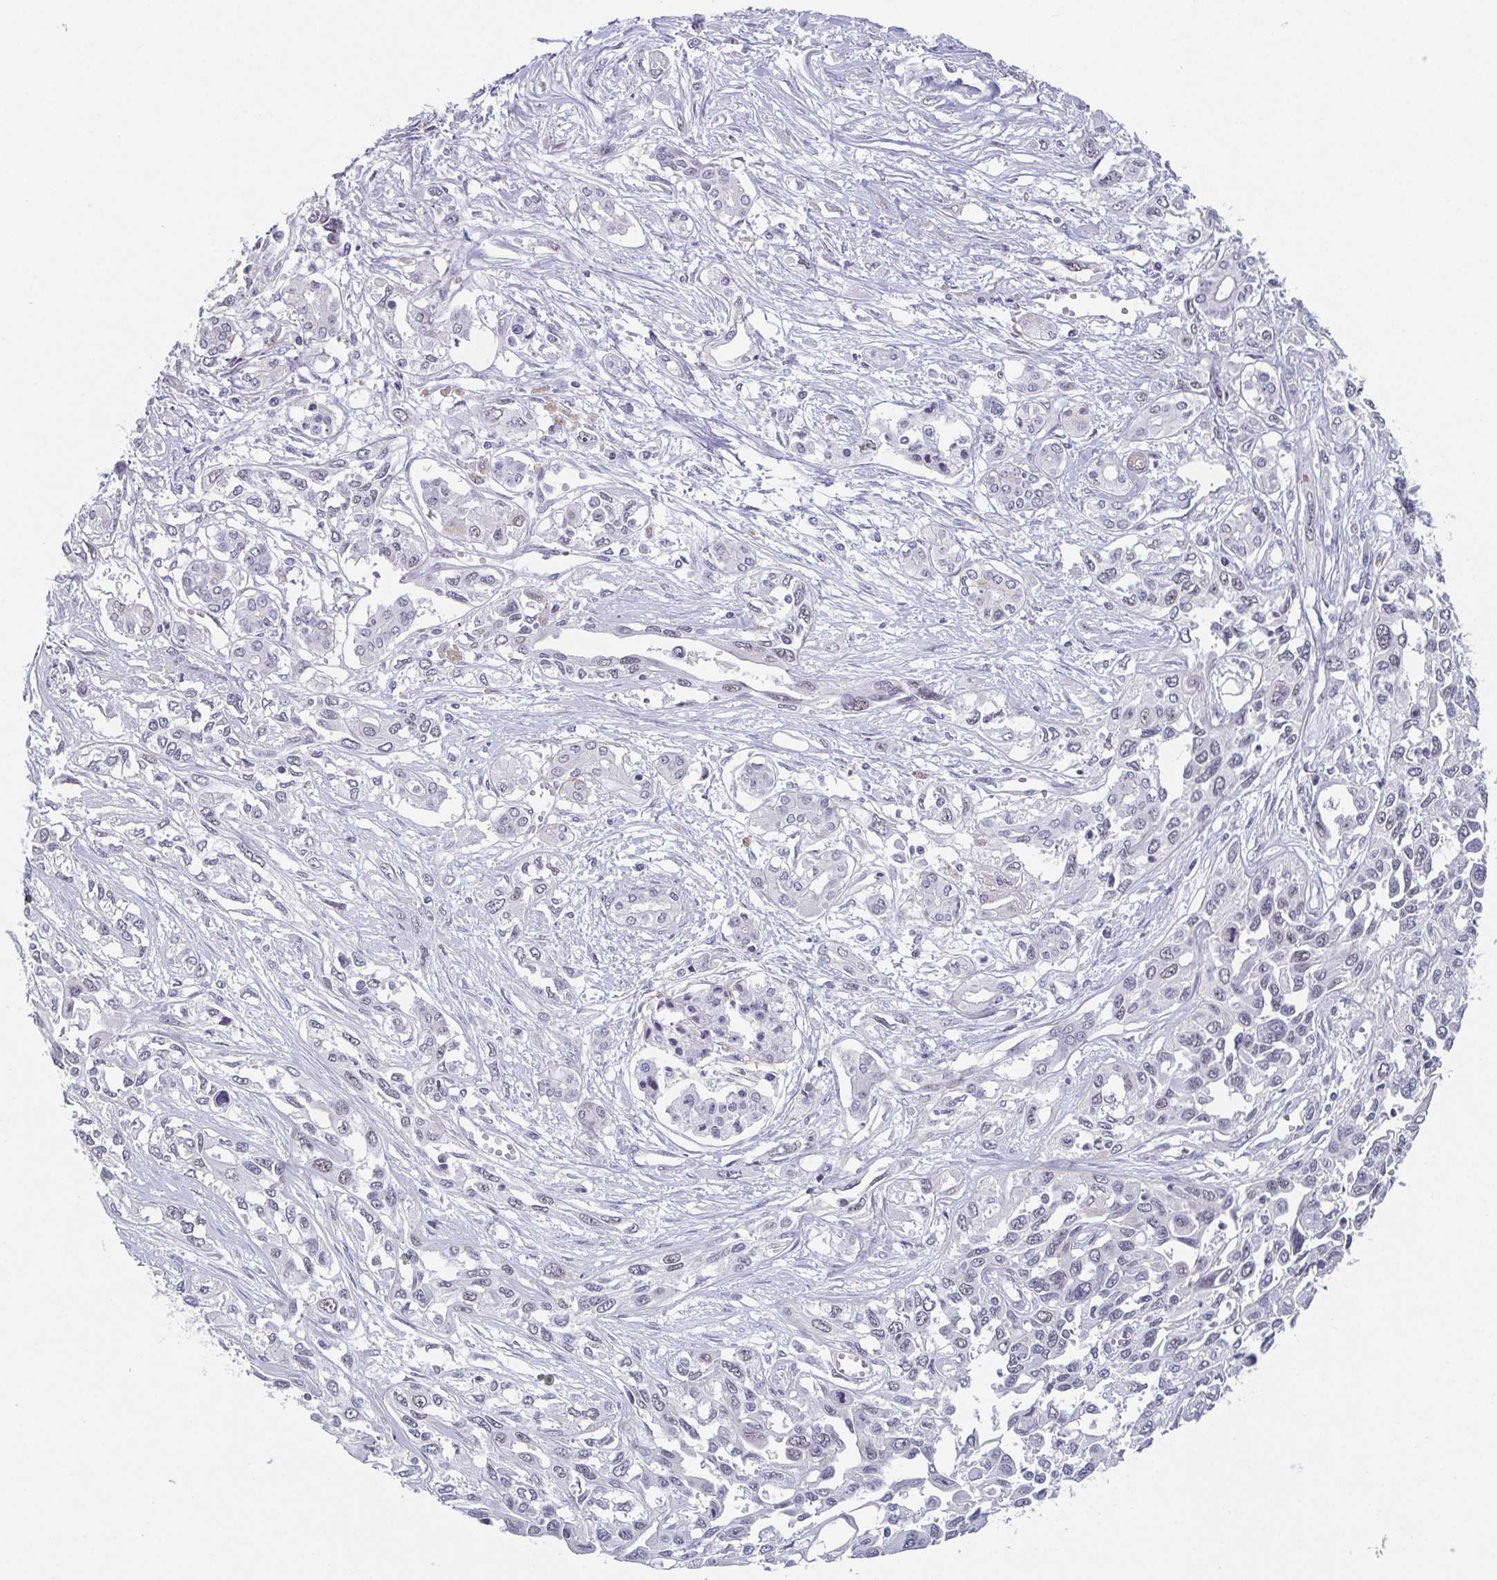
{"staining": {"intensity": "negative", "quantity": "none", "location": "none"}, "tissue": "pancreatic cancer", "cell_type": "Tumor cells", "image_type": "cancer", "snomed": [{"axis": "morphology", "description": "Adenocarcinoma, NOS"}, {"axis": "topography", "description": "Pancreas"}], "caption": "Pancreatic cancer stained for a protein using immunohistochemistry (IHC) shows no expression tumor cells.", "gene": "EXOSC7", "patient": {"sex": "female", "age": 55}}